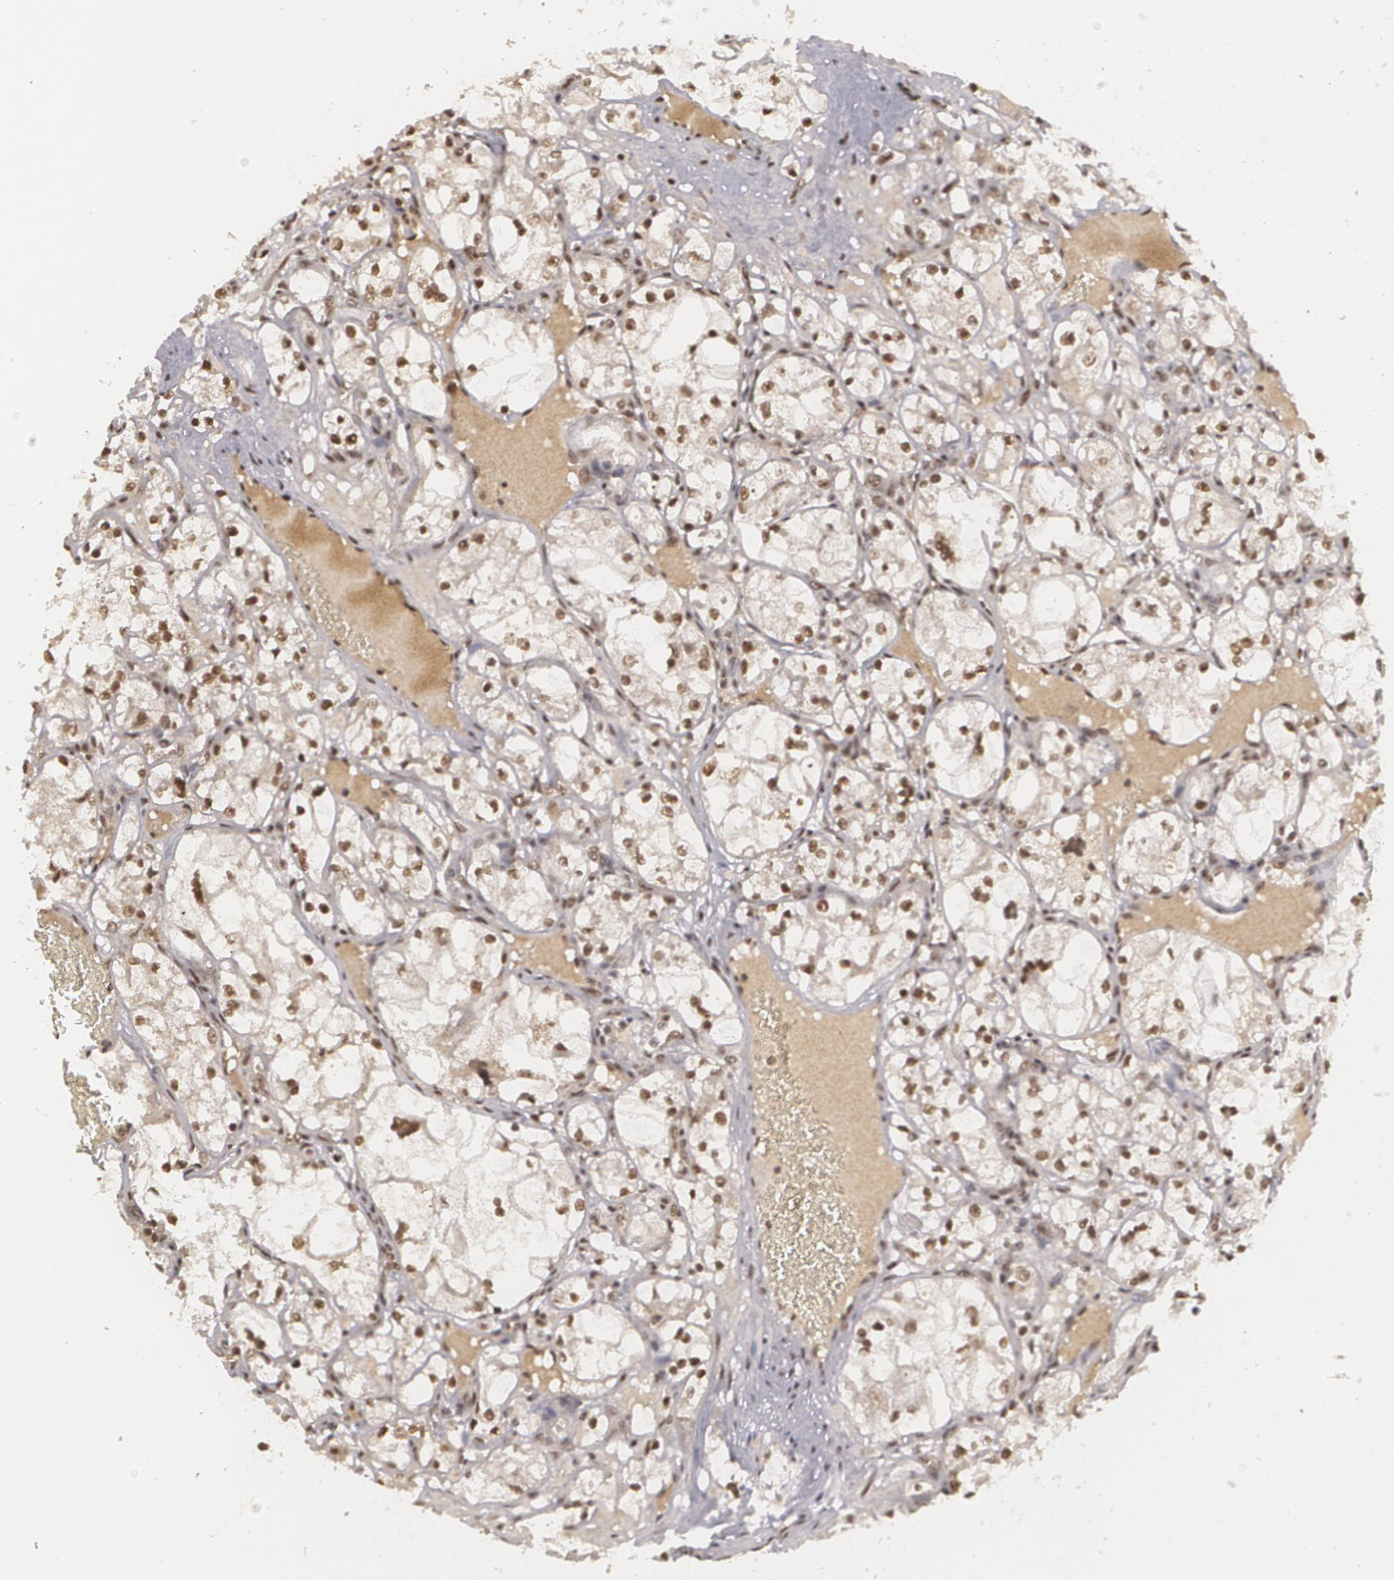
{"staining": {"intensity": "strong", "quantity": ">75%", "location": "nuclear"}, "tissue": "renal cancer", "cell_type": "Tumor cells", "image_type": "cancer", "snomed": [{"axis": "morphology", "description": "Adenocarcinoma, NOS"}, {"axis": "topography", "description": "Kidney"}], "caption": "Immunohistochemistry (DAB (3,3'-diaminobenzidine)) staining of adenocarcinoma (renal) reveals strong nuclear protein expression in approximately >75% of tumor cells.", "gene": "RXRB", "patient": {"sex": "male", "age": 61}}